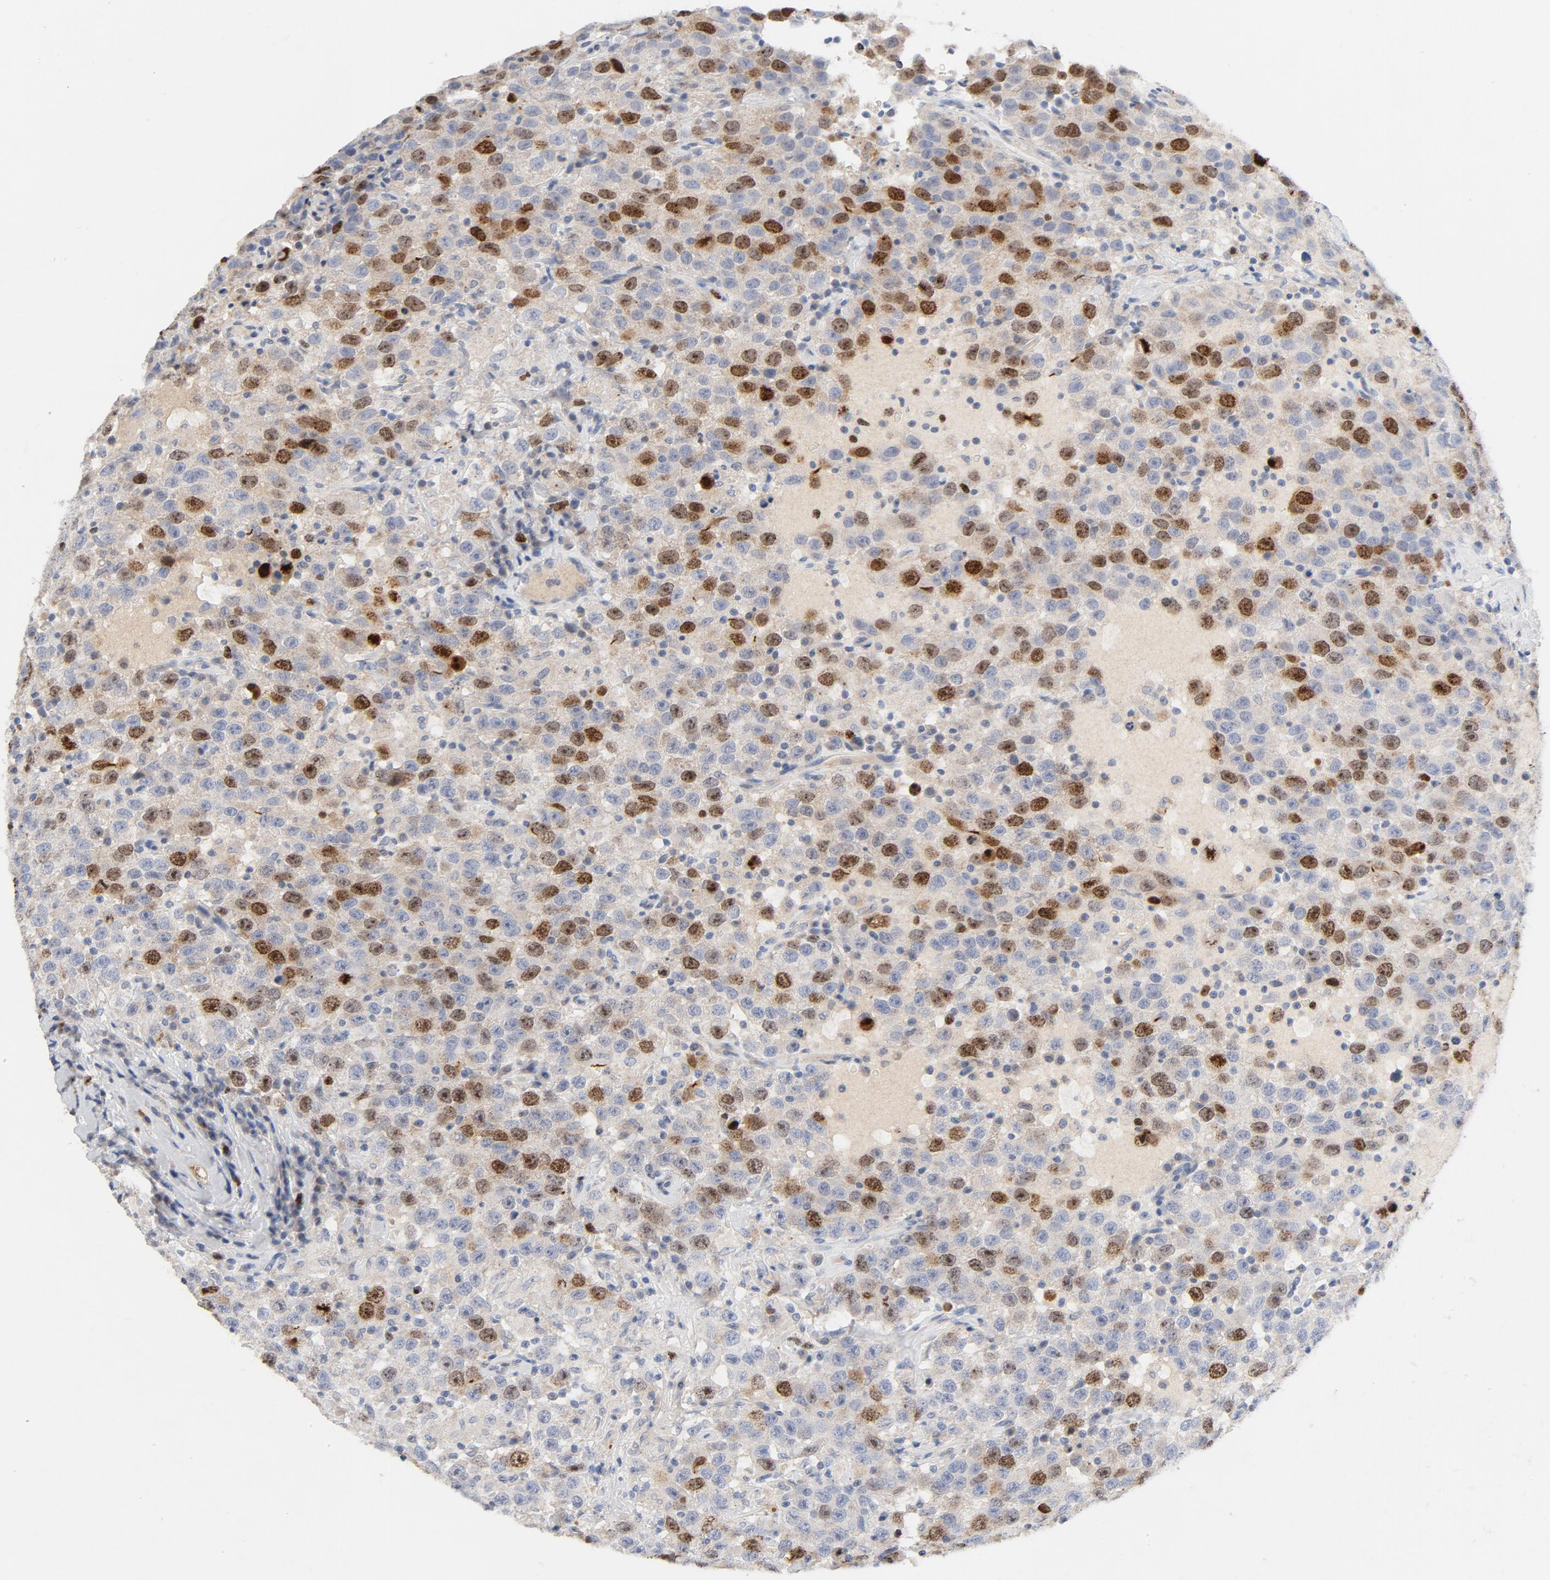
{"staining": {"intensity": "moderate", "quantity": "25%-75%", "location": "nuclear"}, "tissue": "testis cancer", "cell_type": "Tumor cells", "image_type": "cancer", "snomed": [{"axis": "morphology", "description": "Seminoma, NOS"}, {"axis": "topography", "description": "Testis"}], "caption": "Testis seminoma stained with immunohistochemistry displays moderate nuclear positivity in about 25%-75% of tumor cells.", "gene": "BIRC5", "patient": {"sex": "male", "age": 41}}